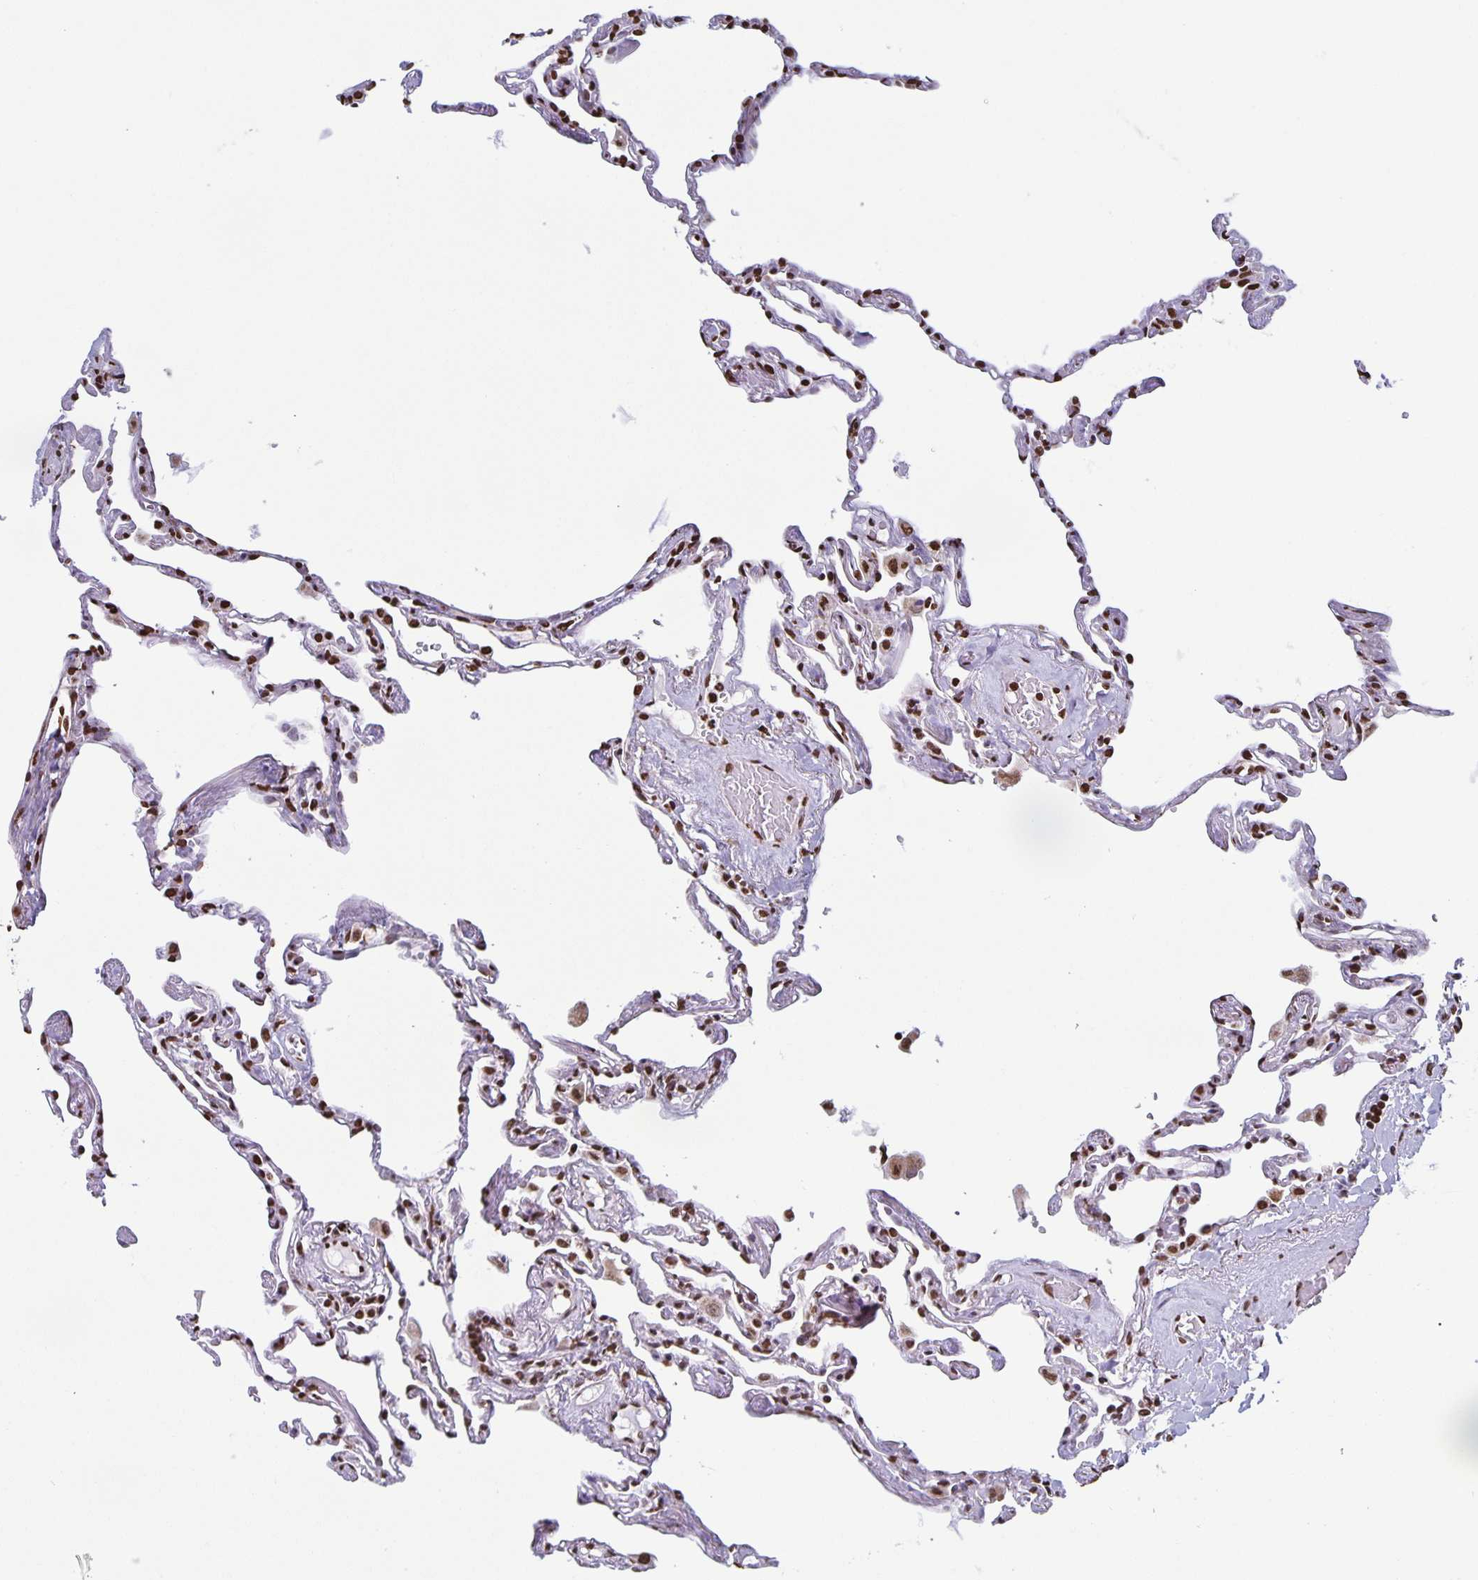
{"staining": {"intensity": "moderate", "quantity": "25%-75%", "location": "nuclear"}, "tissue": "lung", "cell_type": "Alveolar cells", "image_type": "normal", "snomed": [{"axis": "morphology", "description": "Normal tissue, NOS"}, {"axis": "topography", "description": "Lung"}], "caption": "Approximately 25%-75% of alveolar cells in benign lung exhibit moderate nuclear protein staining as visualized by brown immunohistochemical staining.", "gene": "DUT", "patient": {"sex": "female", "age": 67}}